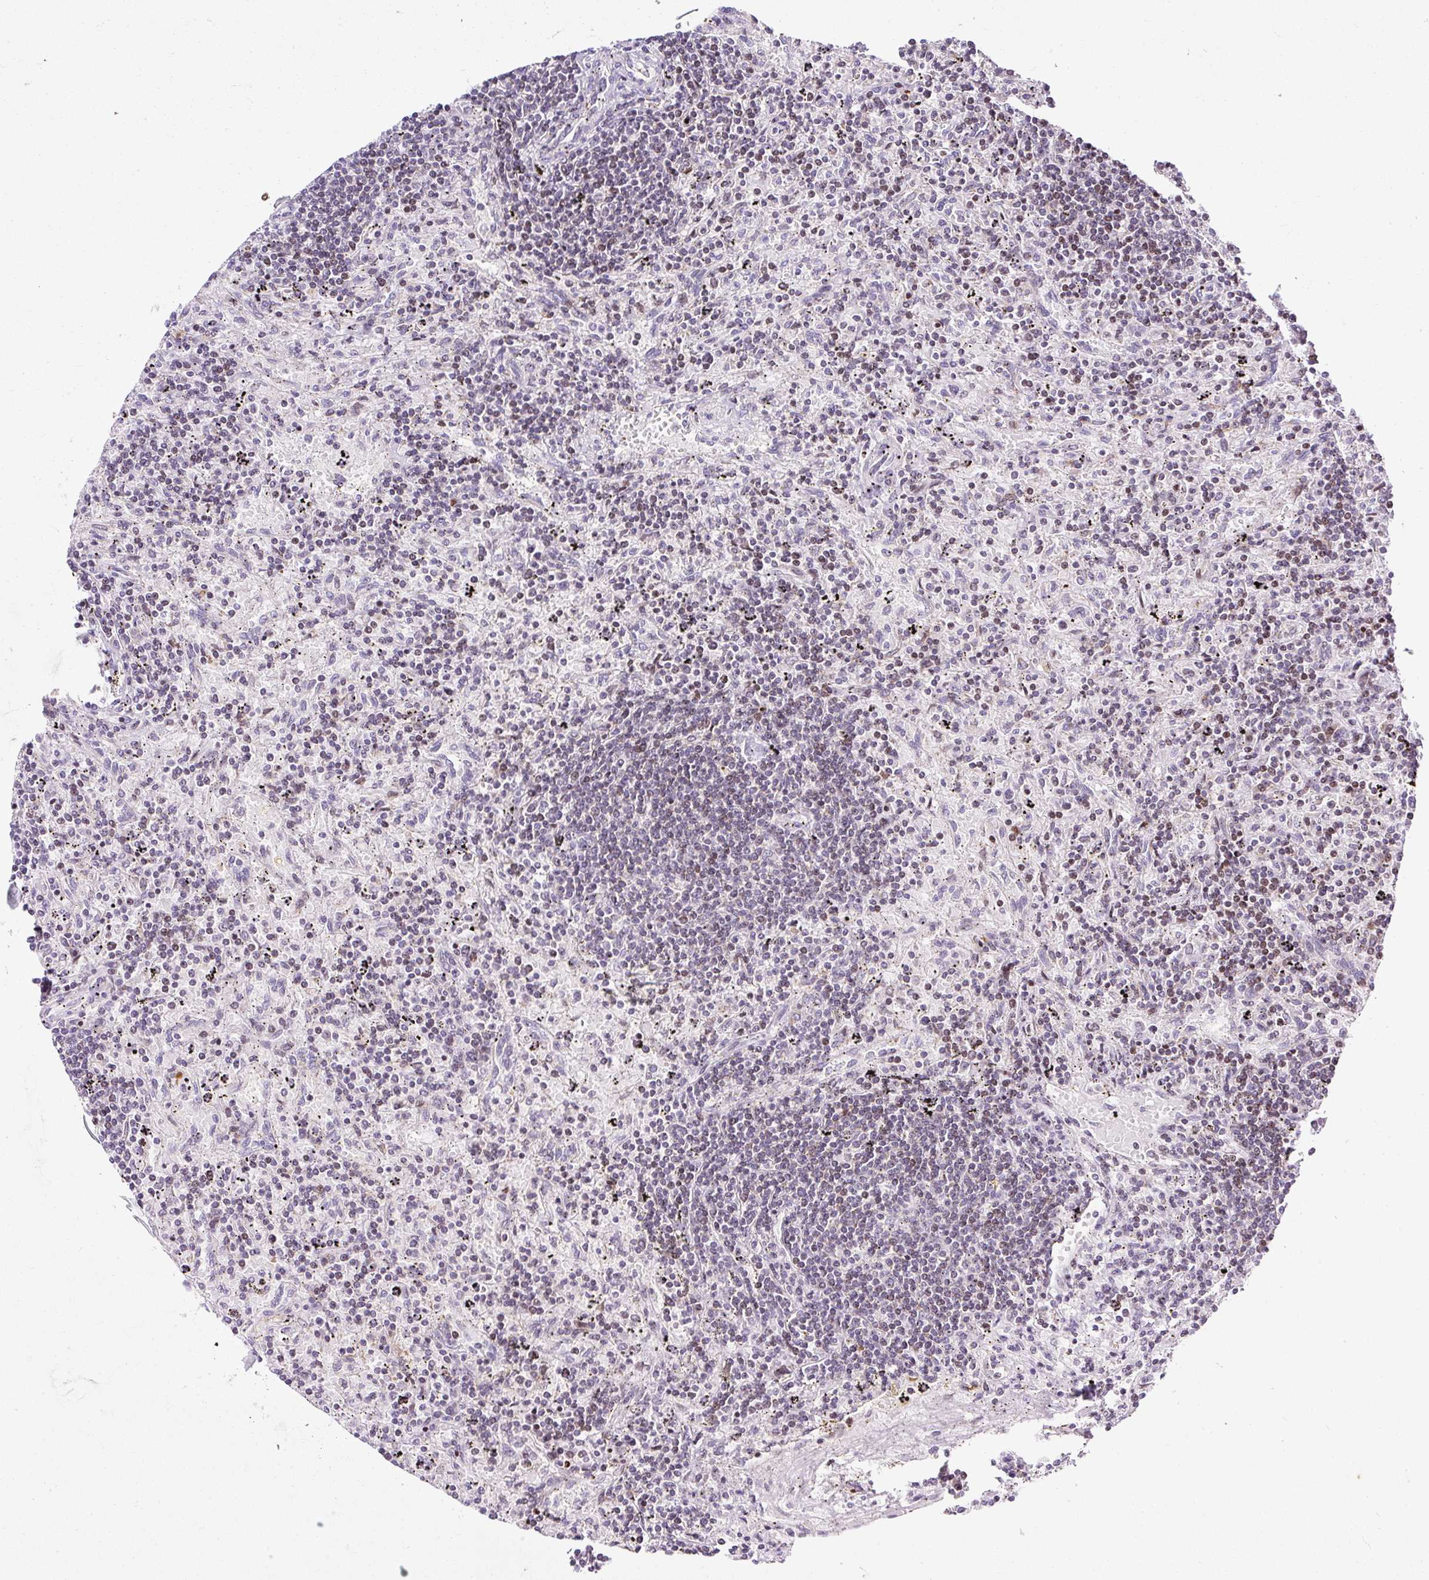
{"staining": {"intensity": "negative", "quantity": "none", "location": "none"}, "tissue": "lymphoma", "cell_type": "Tumor cells", "image_type": "cancer", "snomed": [{"axis": "morphology", "description": "Malignant lymphoma, non-Hodgkin's type, Low grade"}, {"axis": "topography", "description": "Spleen"}], "caption": "An immunohistochemistry micrograph of lymphoma is shown. There is no staining in tumor cells of lymphoma.", "gene": "FMC1", "patient": {"sex": "male", "age": 76}}